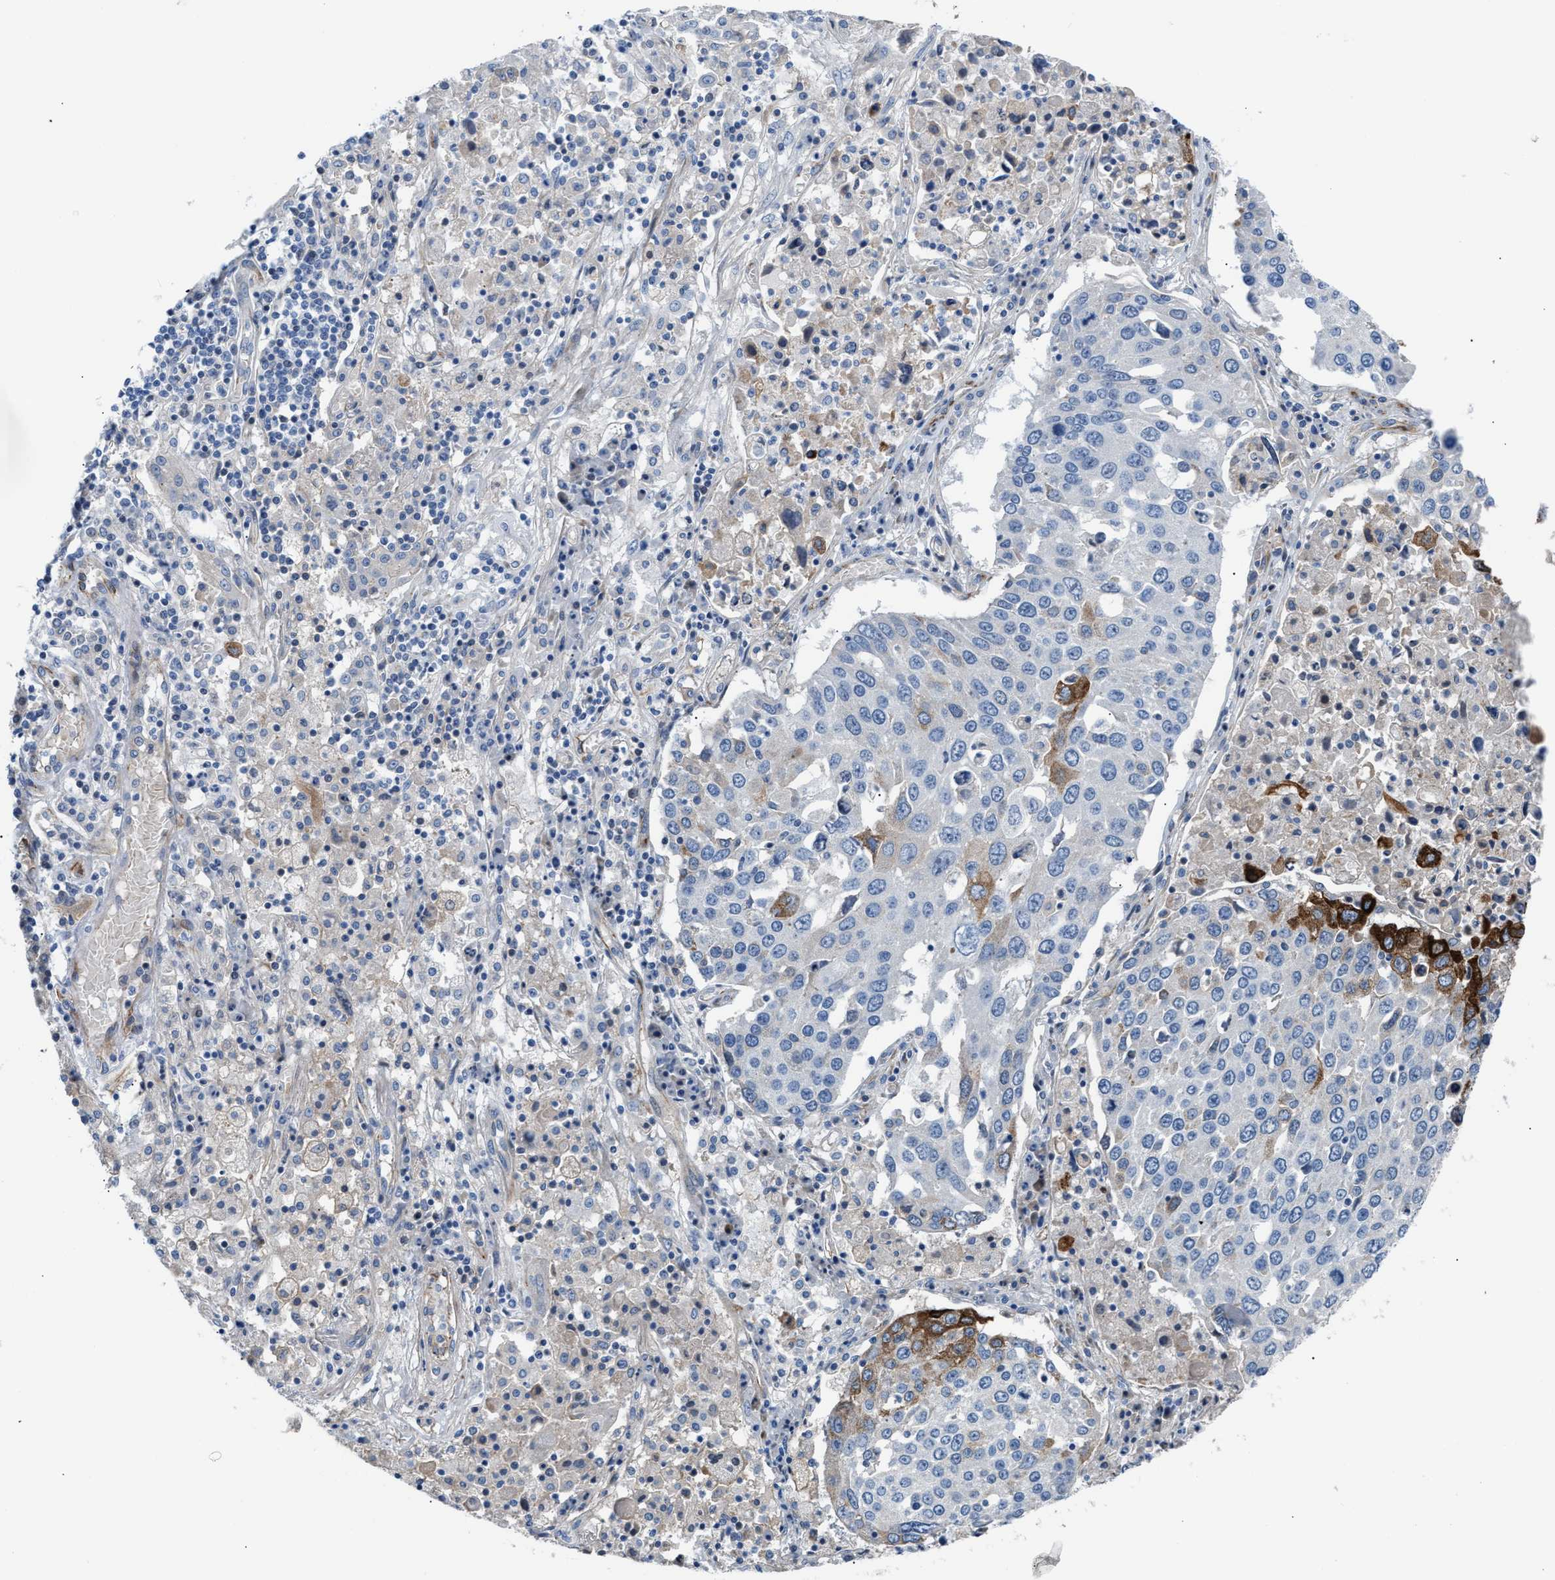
{"staining": {"intensity": "strong", "quantity": "<25%", "location": "cytoplasmic/membranous"}, "tissue": "lung cancer", "cell_type": "Tumor cells", "image_type": "cancer", "snomed": [{"axis": "morphology", "description": "Squamous cell carcinoma, NOS"}, {"axis": "topography", "description": "Lung"}], "caption": "DAB (3,3'-diaminobenzidine) immunohistochemical staining of lung cancer demonstrates strong cytoplasmic/membranous protein staining in about <25% of tumor cells. The protein is shown in brown color, while the nuclei are stained blue.", "gene": "TFPI", "patient": {"sex": "male", "age": 65}}